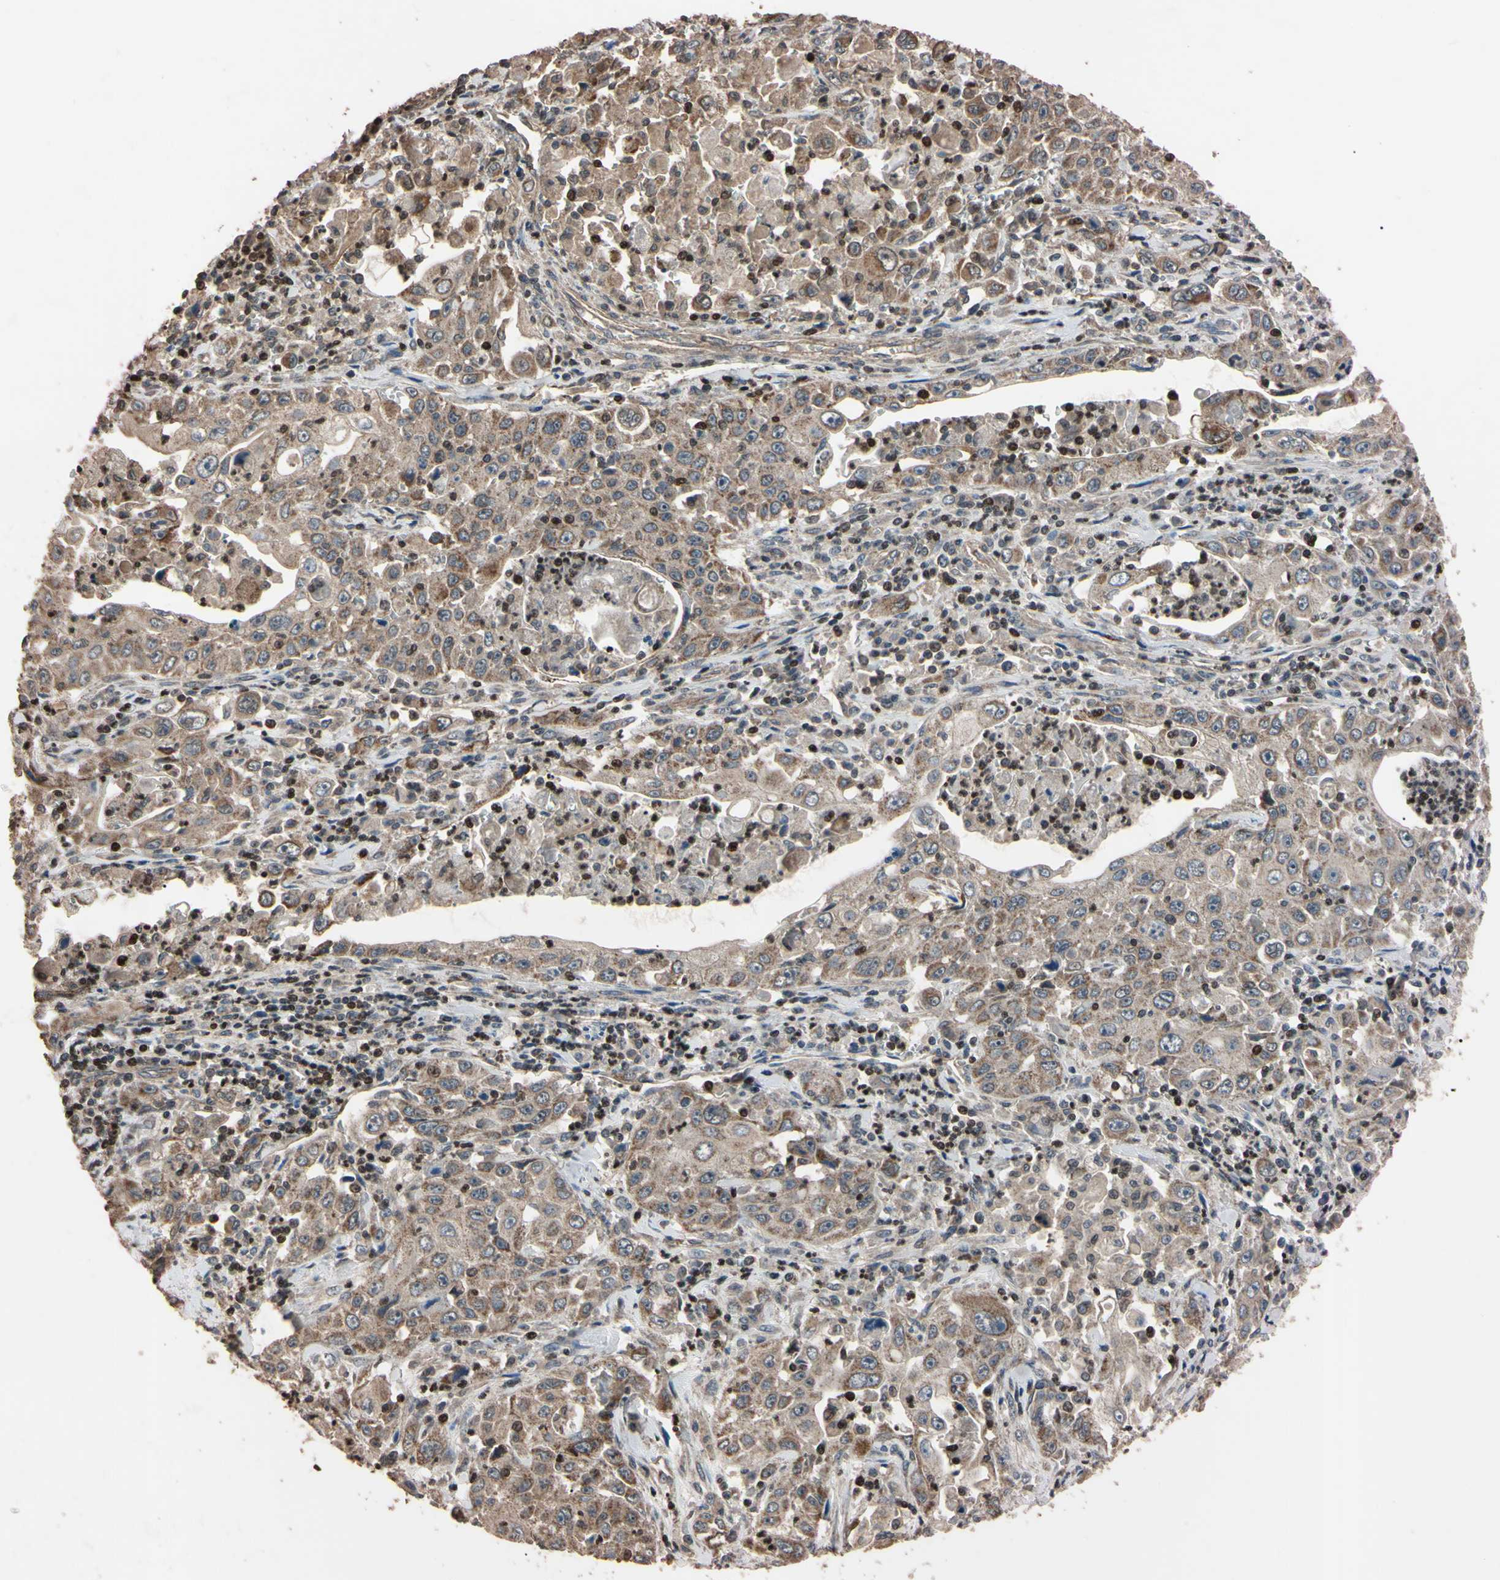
{"staining": {"intensity": "moderate", "quantity": "25%-75%", "location": "cytoplasmic/membranous"}, "tissue": "pancreatic cancer", "cell_type": "Tumor cells", "image_type": "cancer", "snomed": [{"axis": "morphology", "description": "Adenocarcinoma, NOS"}, {"axis": "topography", "description": "Pancreas"}], "caption": "There is medium levels of moderate cytoplasmic/membranous positivity in tumor cells of adenocarcinoma (pancreatic), as demonstrated by immunohistochemical staining (brown color).", "gene": "TNFRSF1A", "patient": {"sex": "male", "age": 70}}